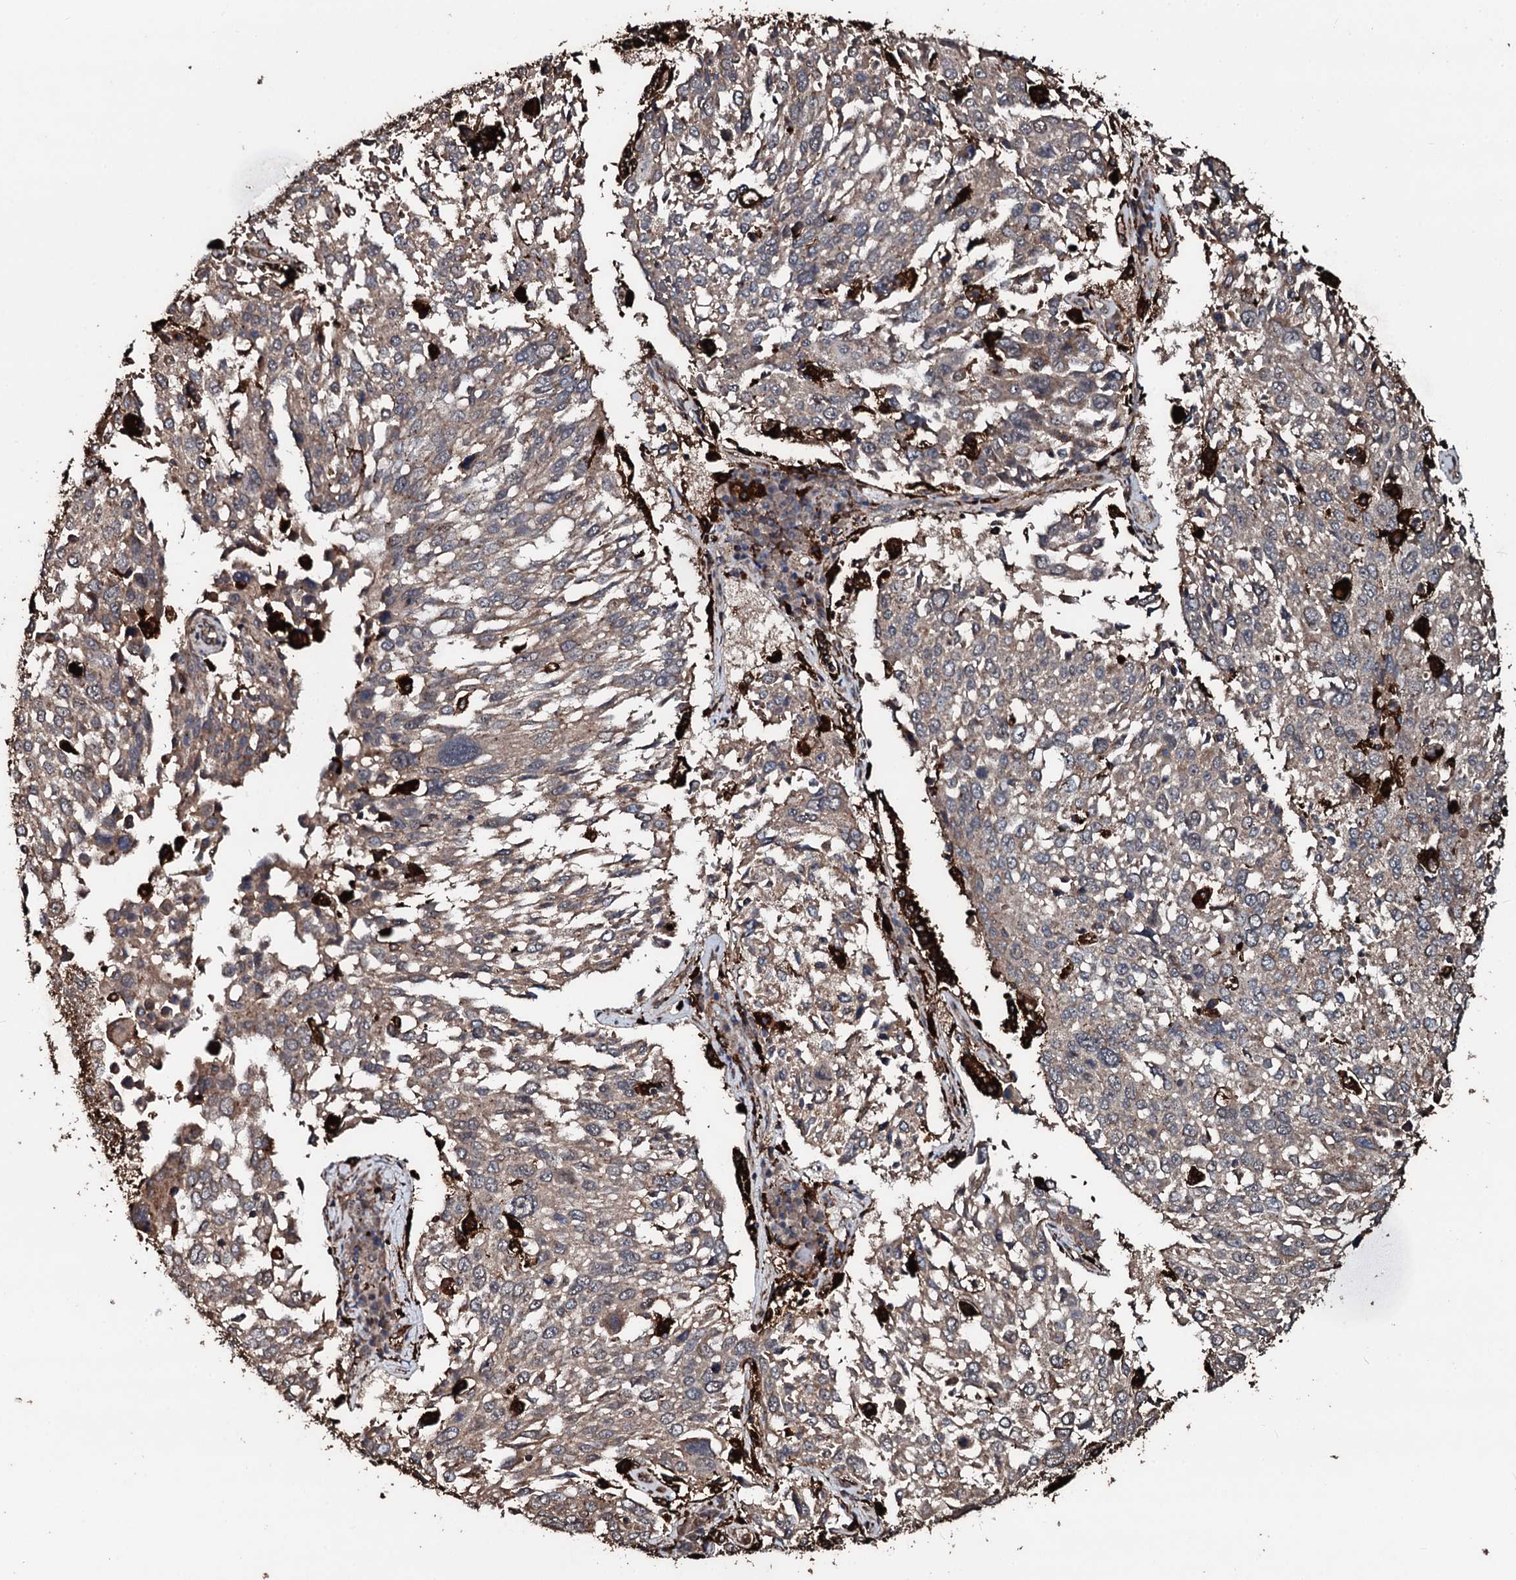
{"staining": {"intensity": "weak", "quantity": "25%-75%", "location": "cytoplasmic/membranous"}, "tissue": "lung cancer", "cell_type": "Tumor cells", "image_type": "cancer", "snomed": [{"axis": "morphology", "description": "Squamous cell carcinoma, NOS"}, {"axis": "topography", "description": "Lung"}], "caption": "Protein expression analysis of squamous cell carcinoma (lung) exhibits weak cytoplasmic/membranous expression in approximately 25%-75% of tumor cells. (DAB (3,3'-diaminobenzidine) = brown stain, brightfield microscopy at high magnification).", "gene": "TPGS2", "patient": {"sex": "male", "age": 65}}